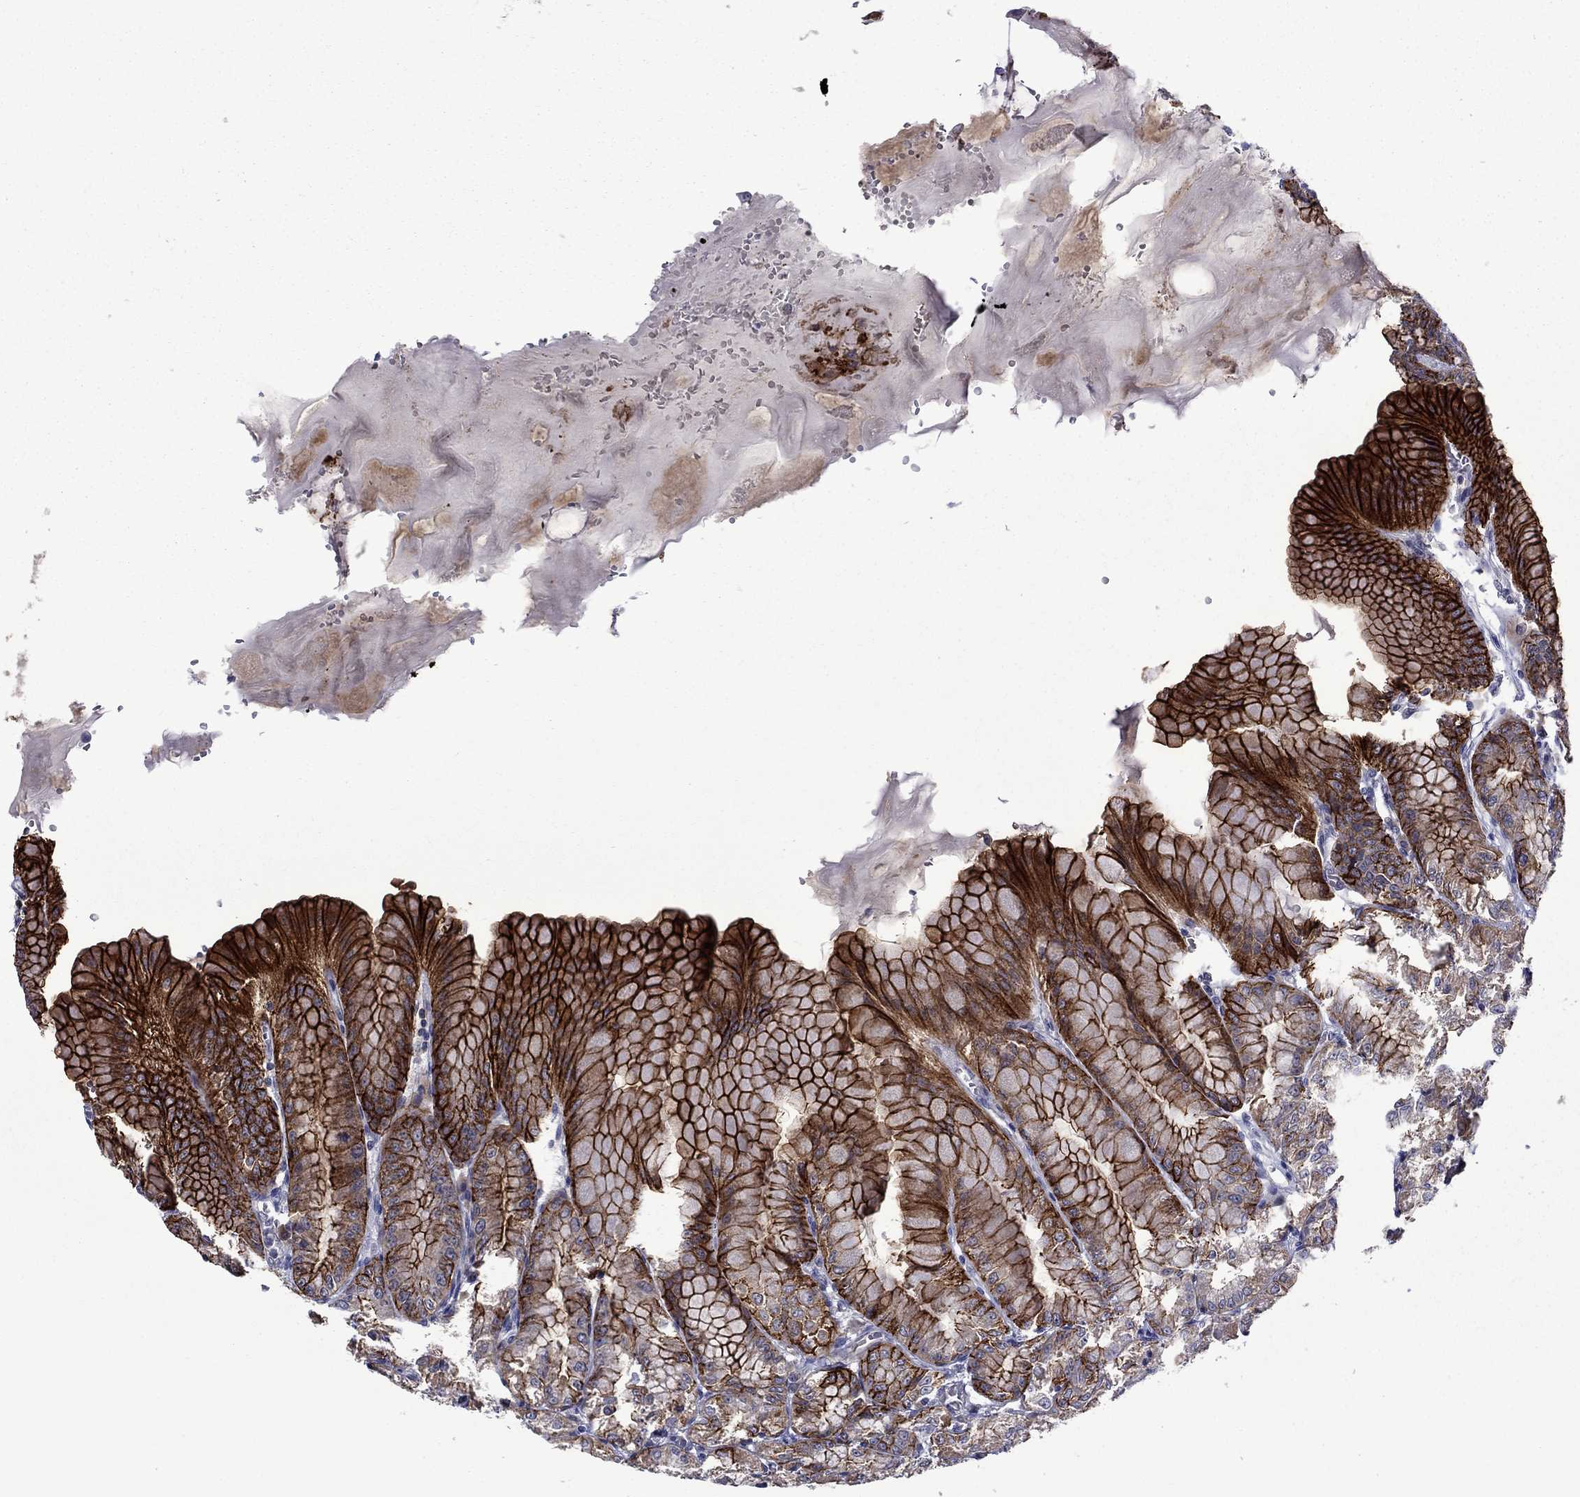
{"staining": {"intensity": "strong", "quantity": ">75%", "location": "cytoplasmic/membranous"}, "tissue": "stomach", "cell_type": "Glandular cells", "image_type": "normal", "snomed": [{"axis": "morphology", "description": "Normal tissue, NOS"}, {"axis": "topography", "description": "Stomach"}], "caption": "Protein analysis of benign stomach displays strong cytoplasmic/membranous positivity in approximately >75% of glandular cells. (IHC, brightfield microscopy, high magnification).", "gene": "LMO7", "patient": {"sex": "male", "age": 71}}